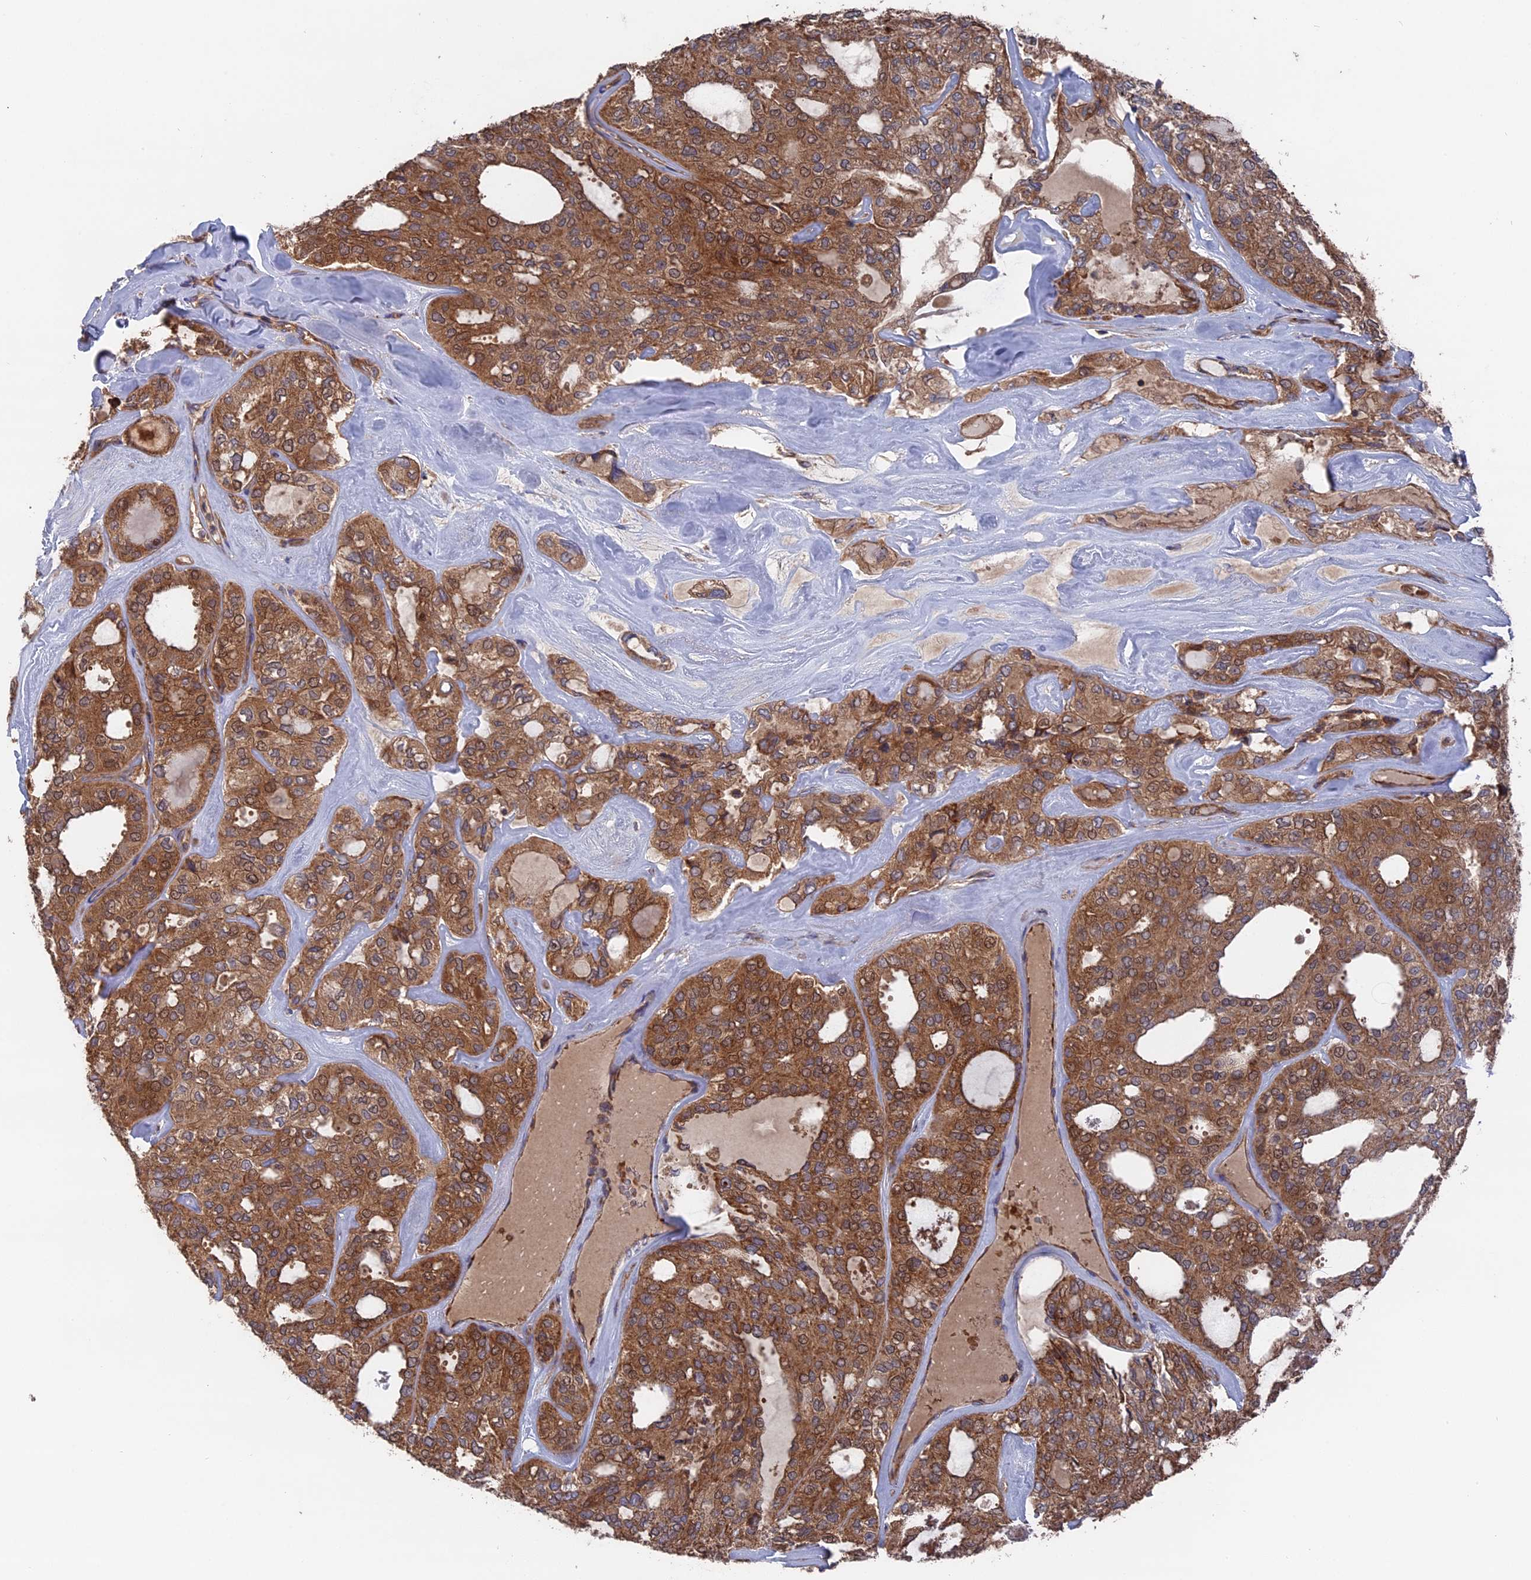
{"staining": {"intensity": "moderate", "quantity": ">75%", "location": "cytoplasmic/membranous"}, "tissue": "thyroid cancer", "cell_type": "Tumor cells", "image_type": "cancer", "snomed": [{"axis": "morphology", "description": "Follicular adenoma carcinoma, NOS"}, {"axis": "topography", "description": "Thyroid gland"}], "caption": "The immunohistochemical stain labels moderate cytoplasmic/membranous expression in tumor cells of thyroid cancer (follicular adenoma carcinoma) tissue. Nuclei are stained in blue.", "gene": "TELO2", "patient": {"sex": "male", "age": 75}}